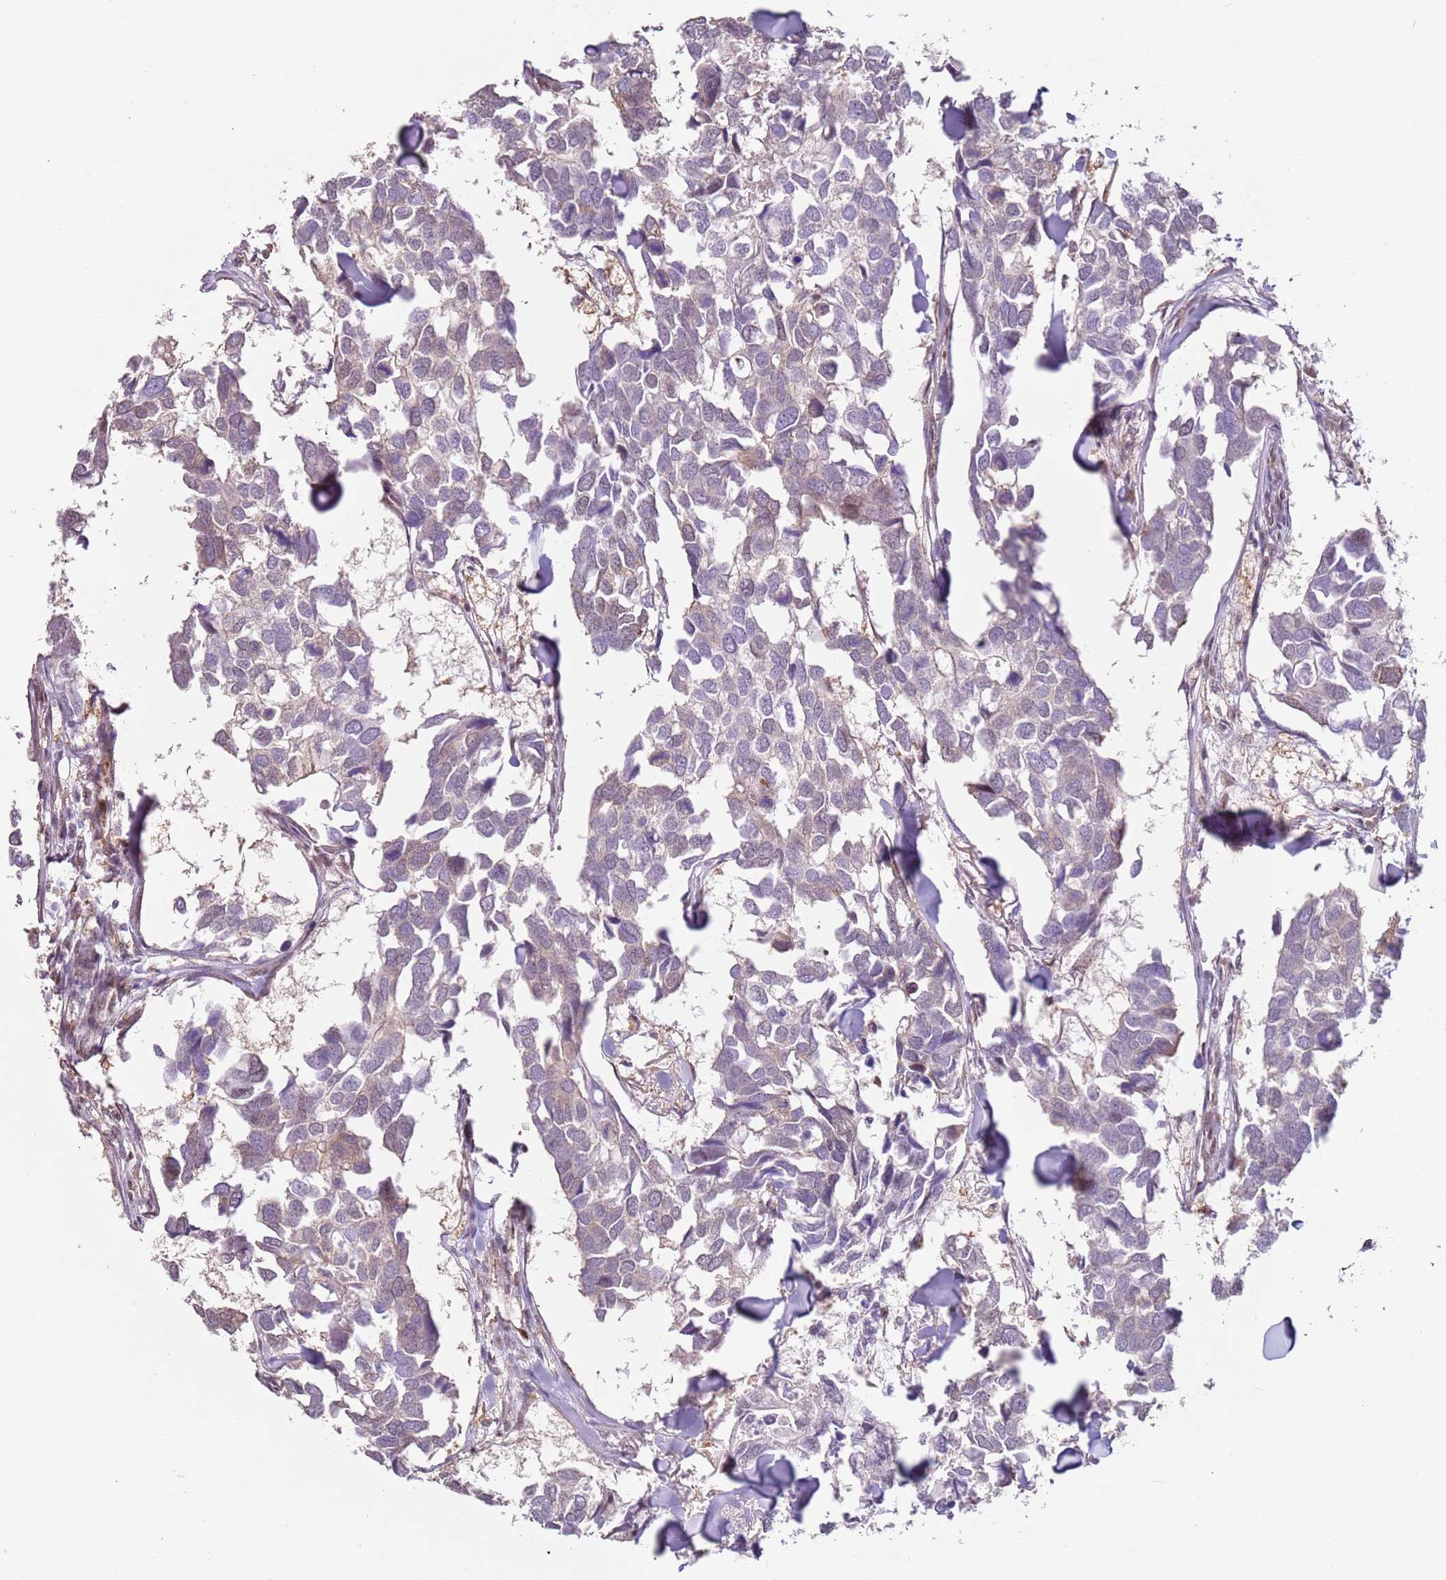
{"staining": {"intensity": "weak", "quantity": "<25%", "location": "nuclear"}, "tissue": "breast cancer", "cell_type": "Tumor cells", "image_type": "cancer", "snomed": [{"axis": "morphology", "description": "Duct carcinoma"}, {"axis": "topography", "description": "Breast"}], "caption": "High power microscopy histopathology image of an immunohistochemistry (IHC) micrograph of breast infiltrating ductal carcinoma, revealing no significant expression in tumor cells. The staining was performed using DAB to visualize the protein expression in brown, while the nuclei were stained in blue with hematoxylin (Magnification: 20x).", "gene": "PSMD4", "patient": {"sex": "female", "age": 83}}